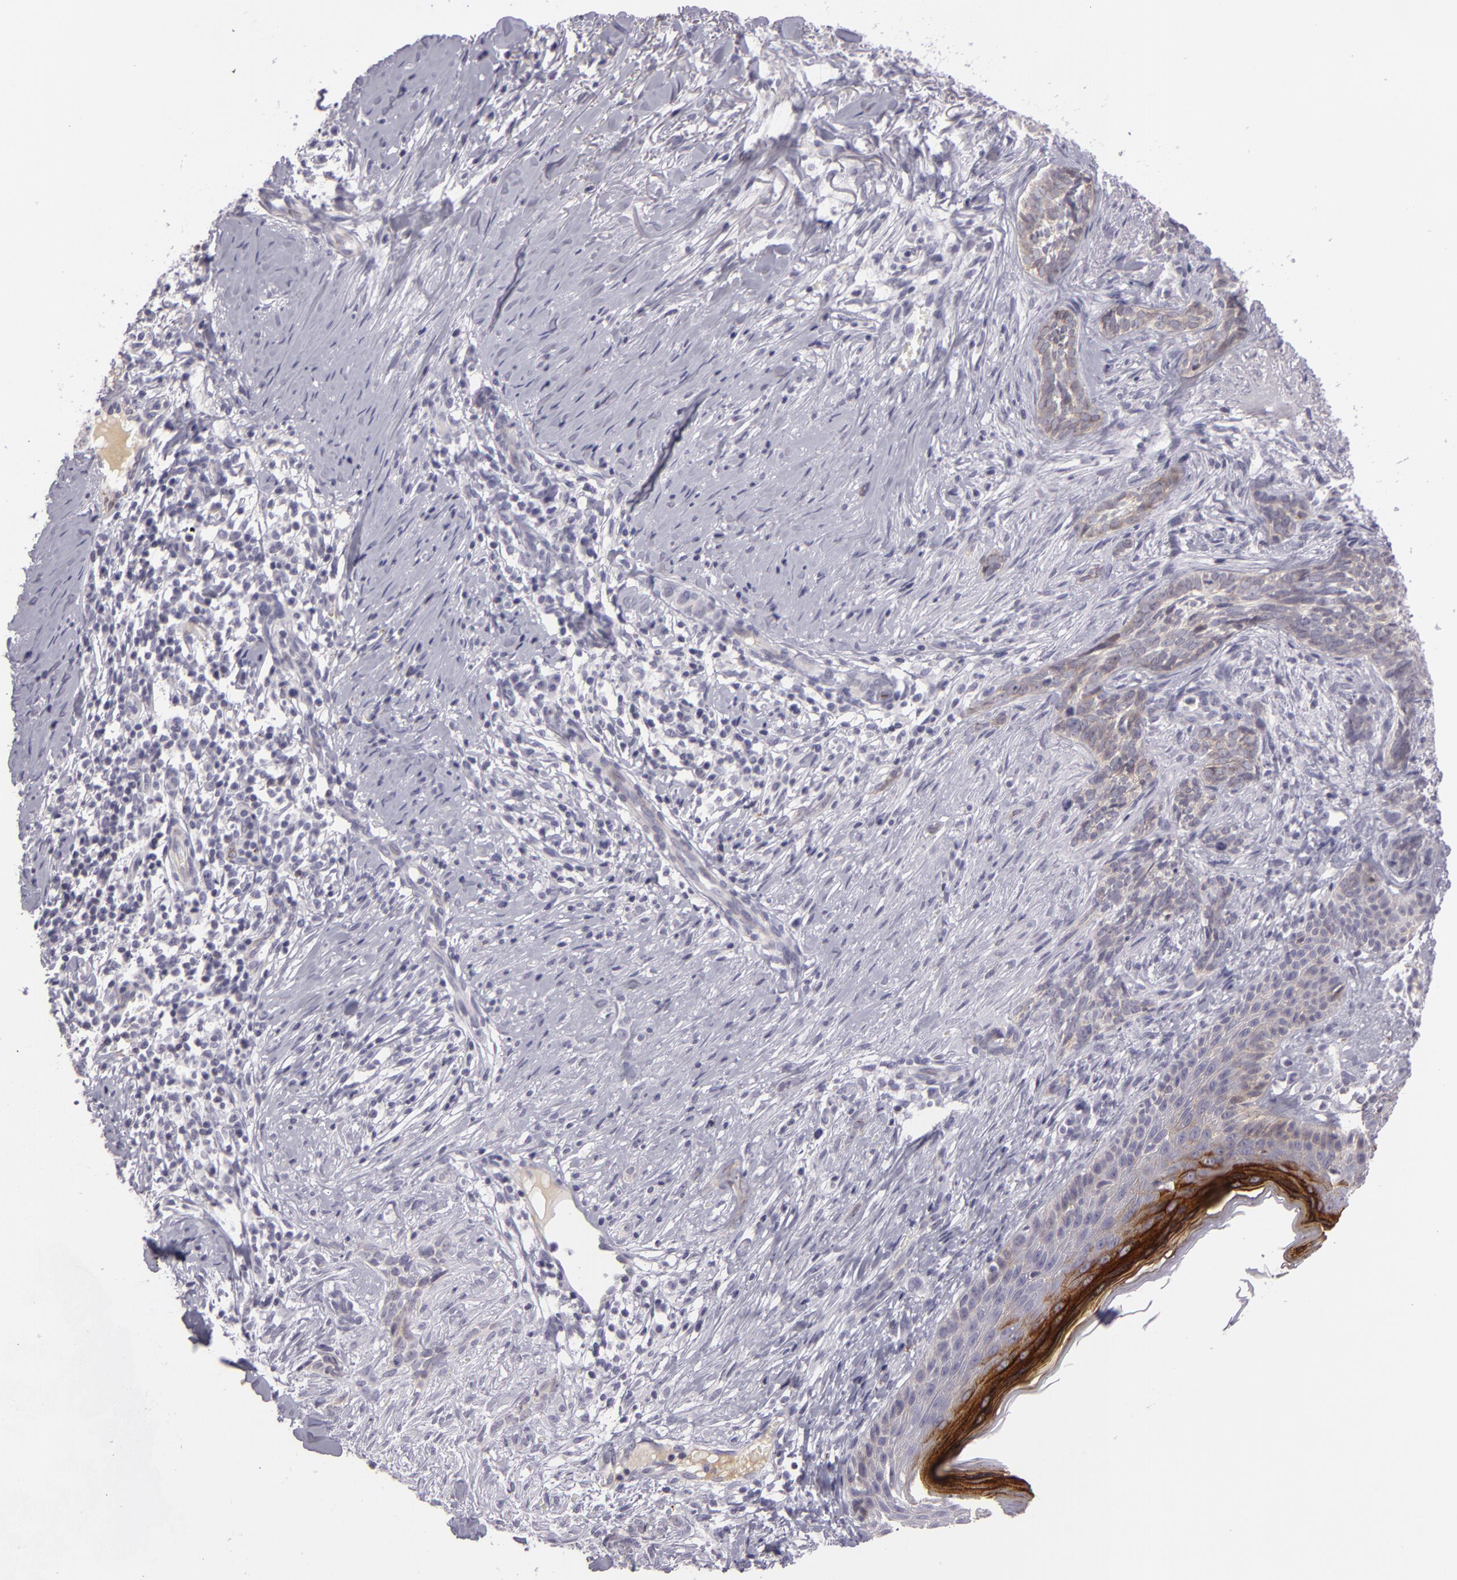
{"staining": {"intensity": "negative", "quantity": "none", "location": "none"}, "tissue": "skin cancer", "cell_type": "Tumor cells", "image_type": "cancer", "snomed": [{"axis": "morphology", "description": "Basal cell carcinoma"}, {"axis": "topography", "description": "Skin"}], "caption": "Protein analysis of basal cell carcinoma (skin) reveals no significant expression in tumor cells.", "gene": "CTNNB1", "patient": {"sex": "female", "age": 81}}